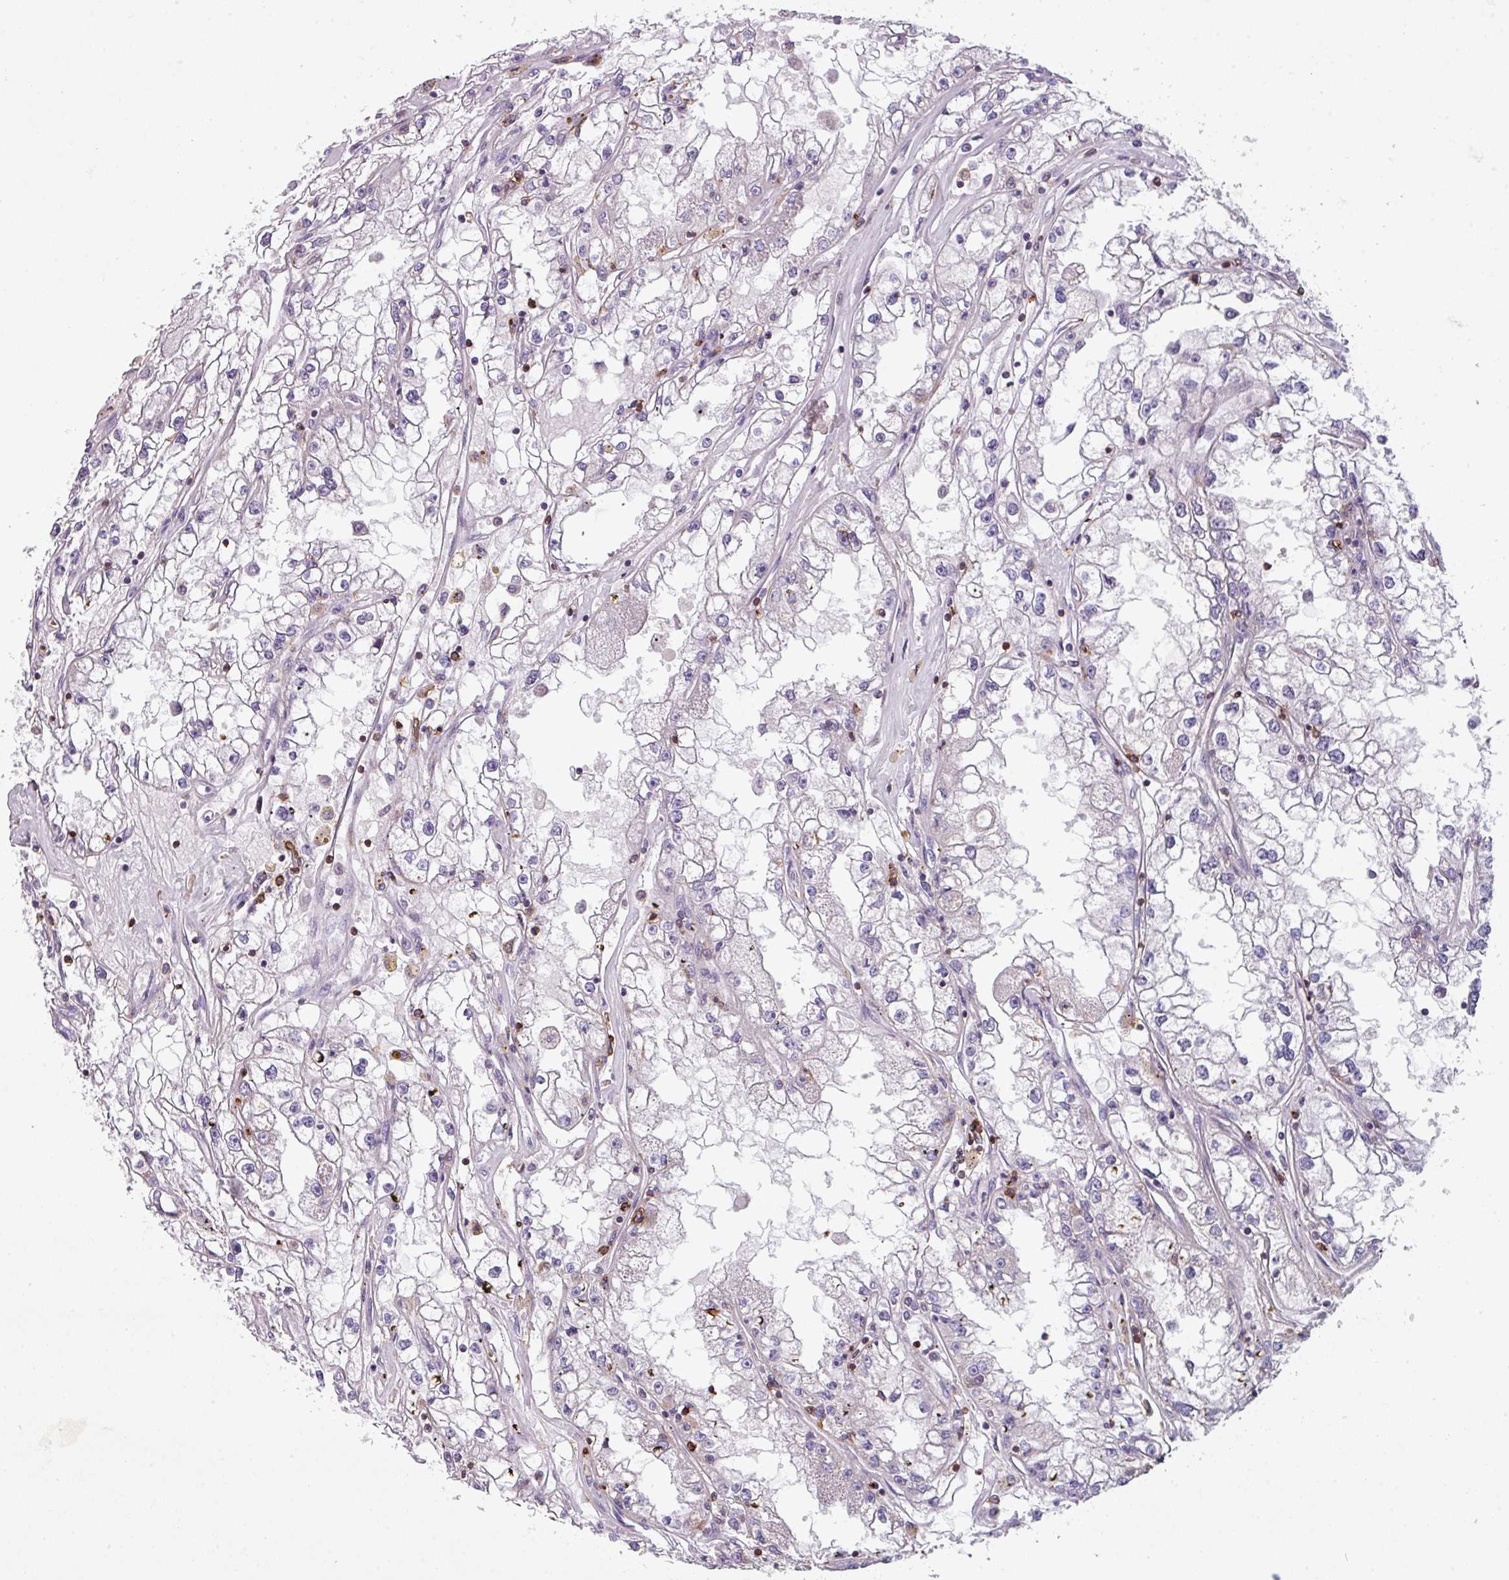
{"staining": {"intensity": "negative", "quantity": "none", "location": "none"}, "tissue": "renal cancer", "cell_type": "Tumor cells", "image_type": "cancer", "snomed": [{"axis": "morphology", "description": "Adenocarcinoma, NOS"}, {"axis": "topography", "description": "Kidney"}], "caption": "The IHC image has no significant expression in tumor cells of adenocarcinoma (renal) tissue.", "gene": "NEDD9", "patient": {"sex": "male", "age": 56}}